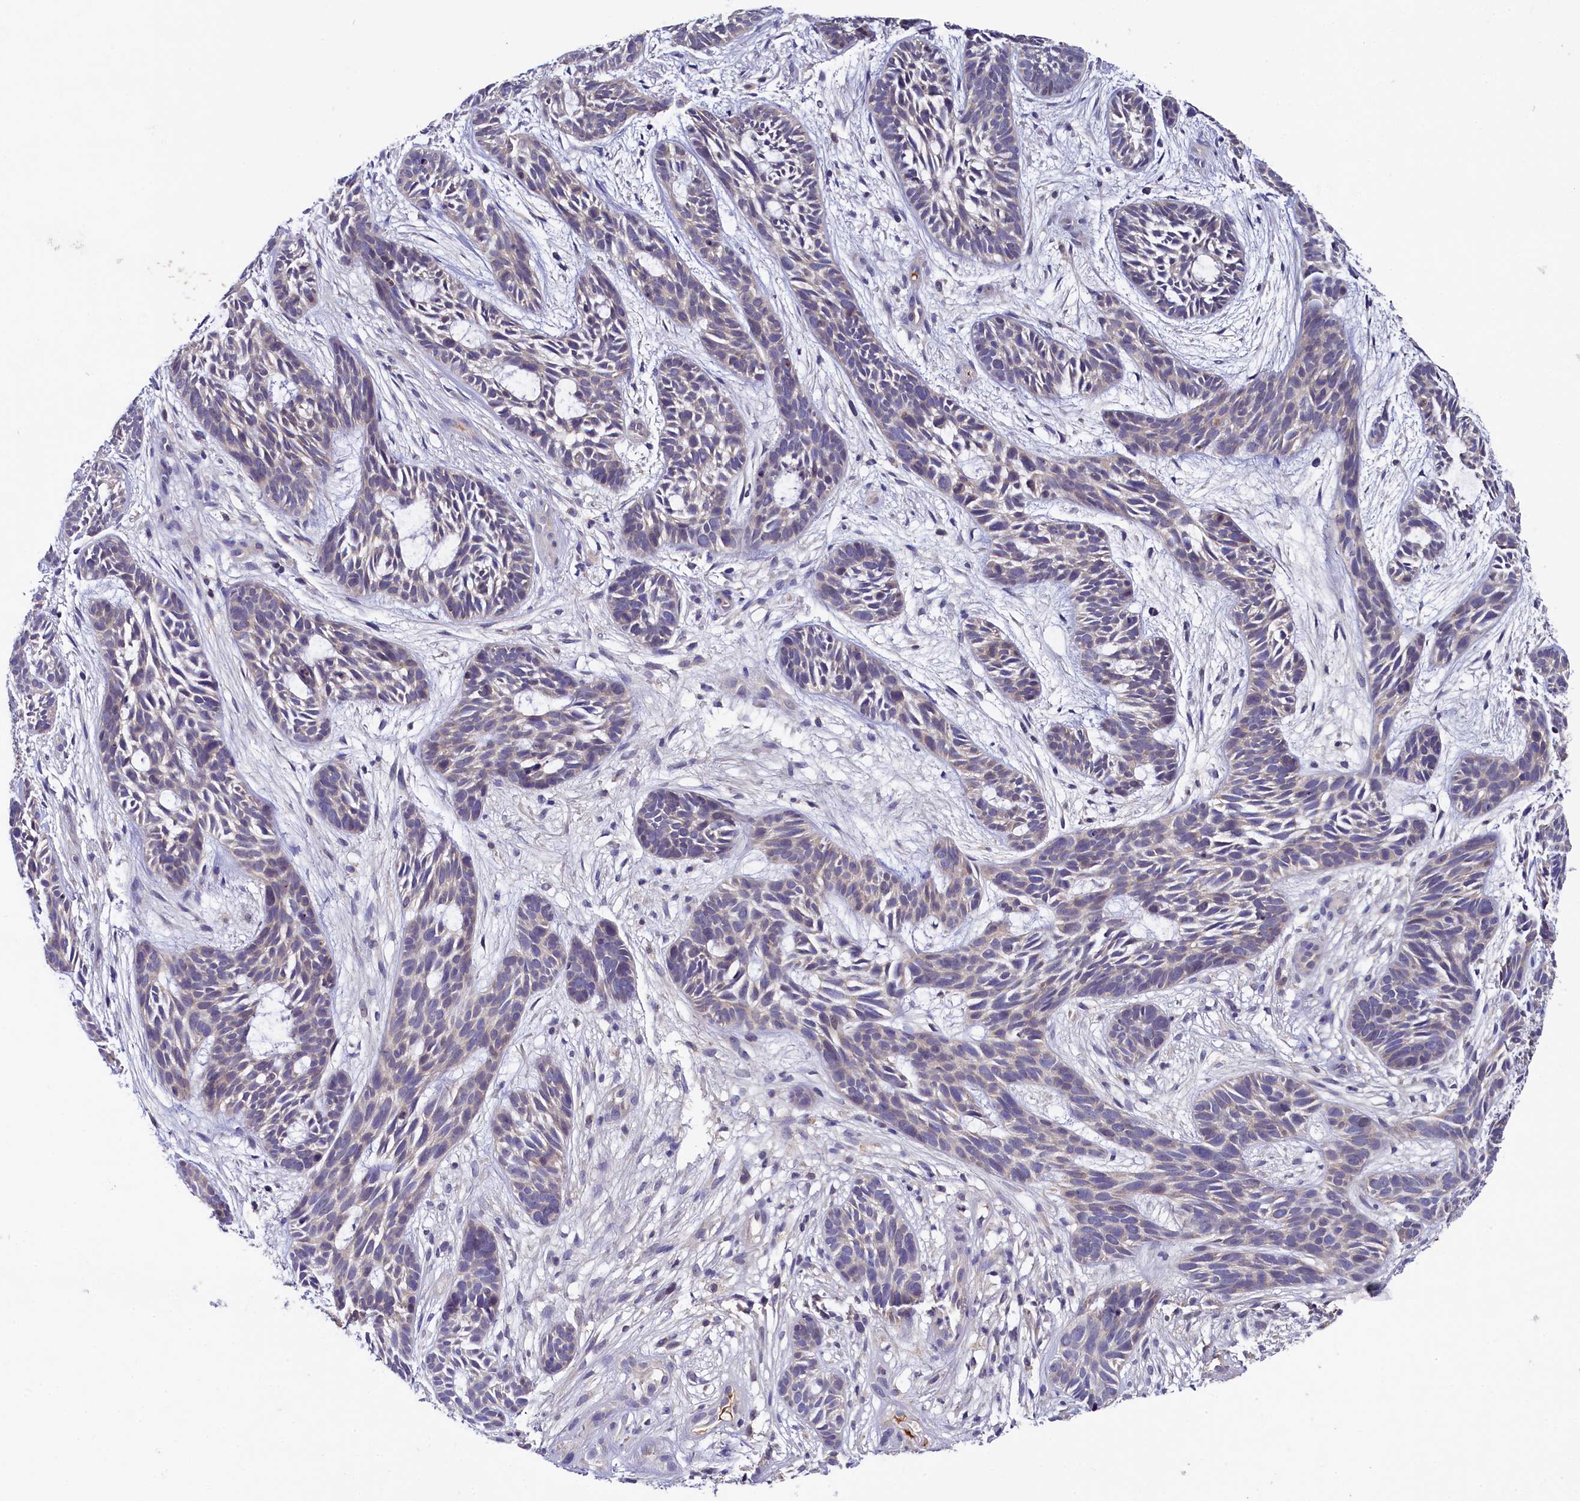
{"staining": {"intensity": "negative", "quantity": "none", "location": "none"}, "tissue": "skin cancer", "cell_type": "Tumor cells", "image_type": "cancer", "snomed": [{"axis": "morphology", "description": "Basal cell carcinoma"}, {"axis": "topography", "description": "Skin"}], "caption": "Tumor cells show no significant positivity in skin cancer.", "gene": "SPINK9", "patient": {"sex": "male", "age": 89}}